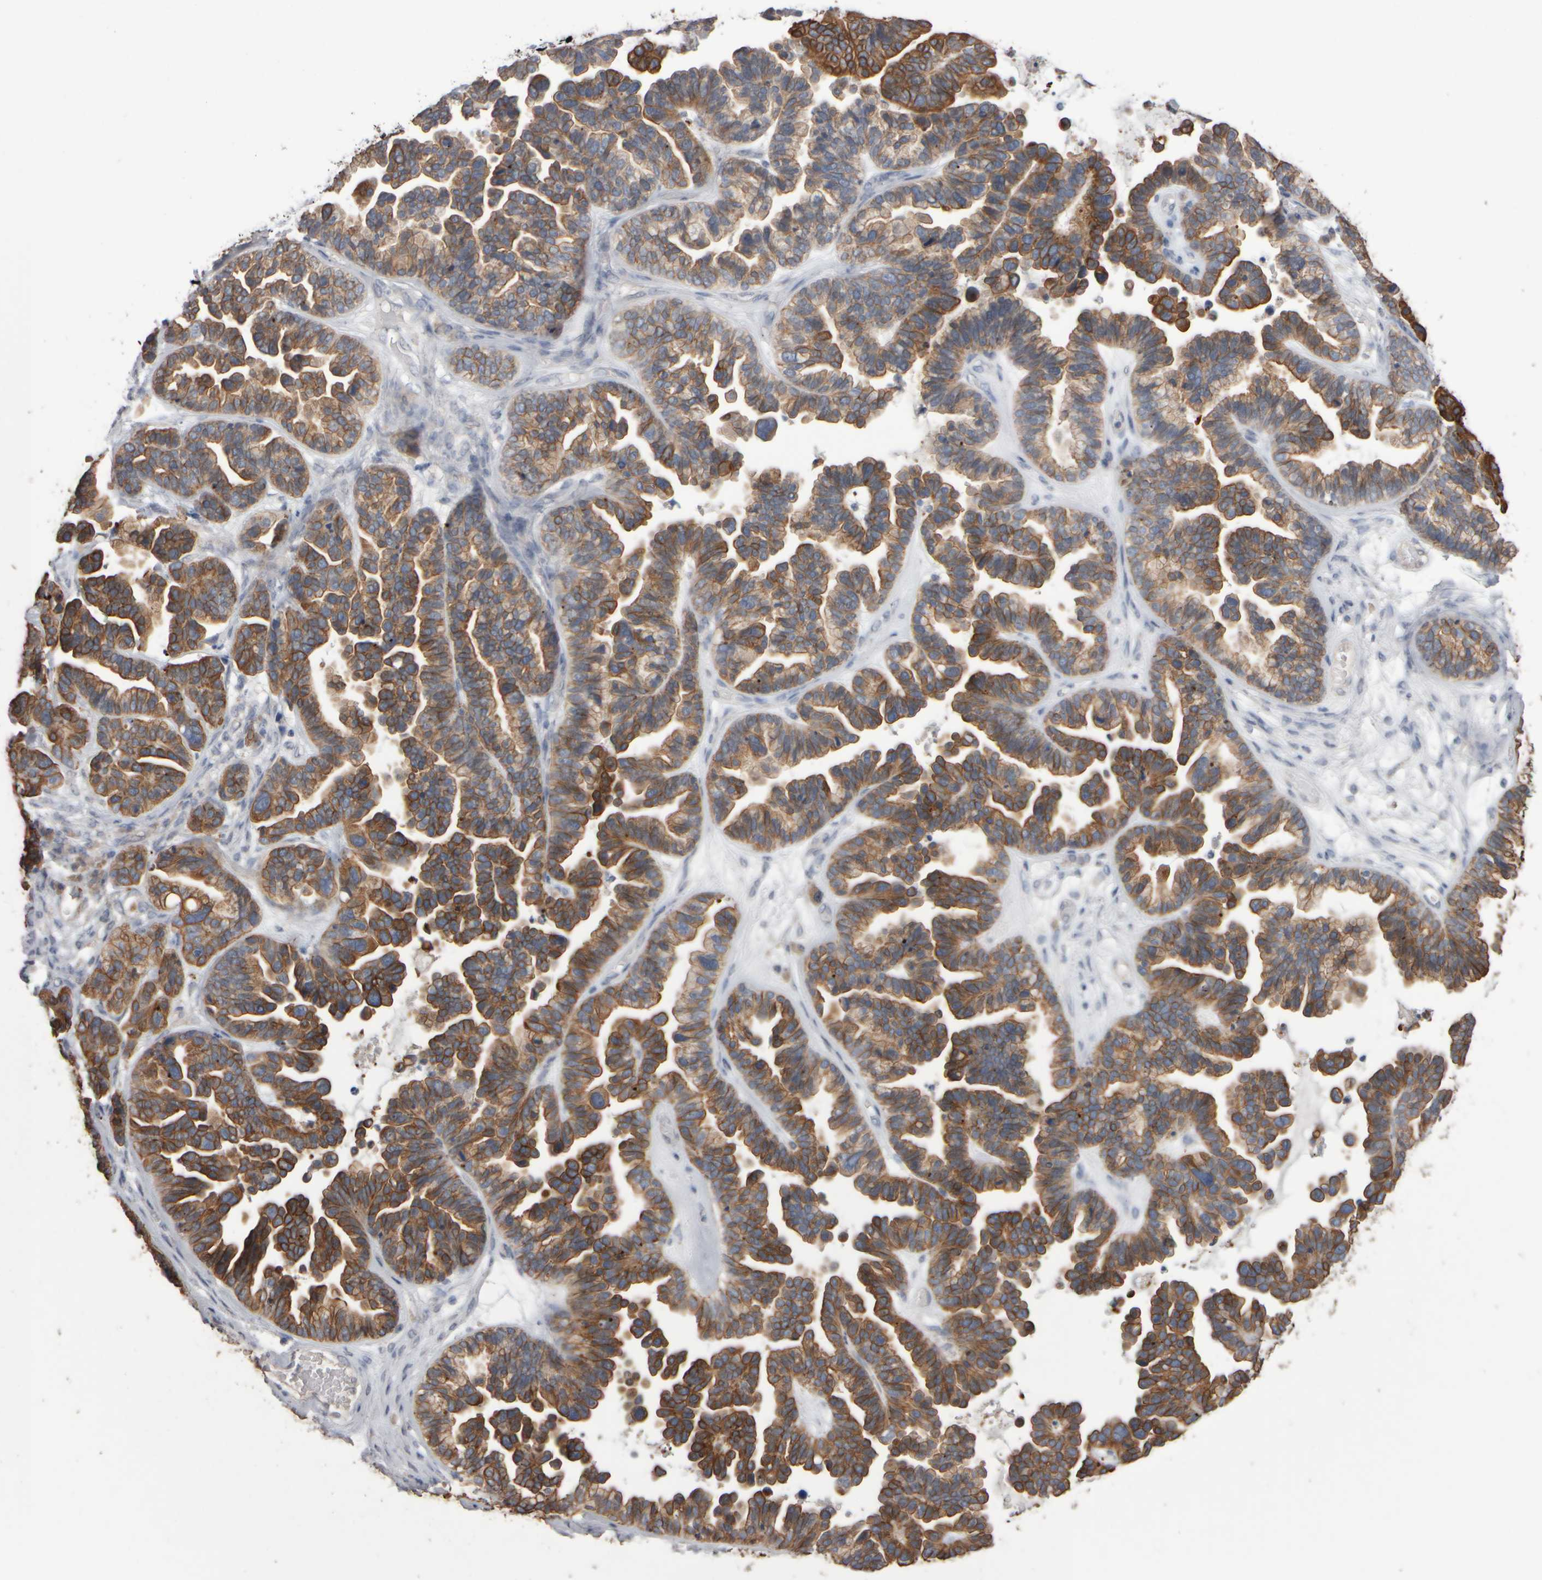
{"staining": {"intensity": "moderate", "quantity": ">75%", "location": "cytoplasmic/membranous"}, "tissue": "ovarian cancer", "cell_type": "Tumor cells", "image_type": "cancer", "snomed": [{"axis": "morphology", "description": "Cystadenocarcinoma, serous, NOS"}, {"axis": "topography", "description": "Ovary"}], "caption": "Ovarian cancer (serous cystadenocarcinoma) tissue exhibits moderate cytoplasmic/membranous expression in approximately >75% of tumor cells (DAB IHC with brightfield microscopy, high magnification).", "gene": "EPHX2", "patient": {"sex": "female", "age": 56}}